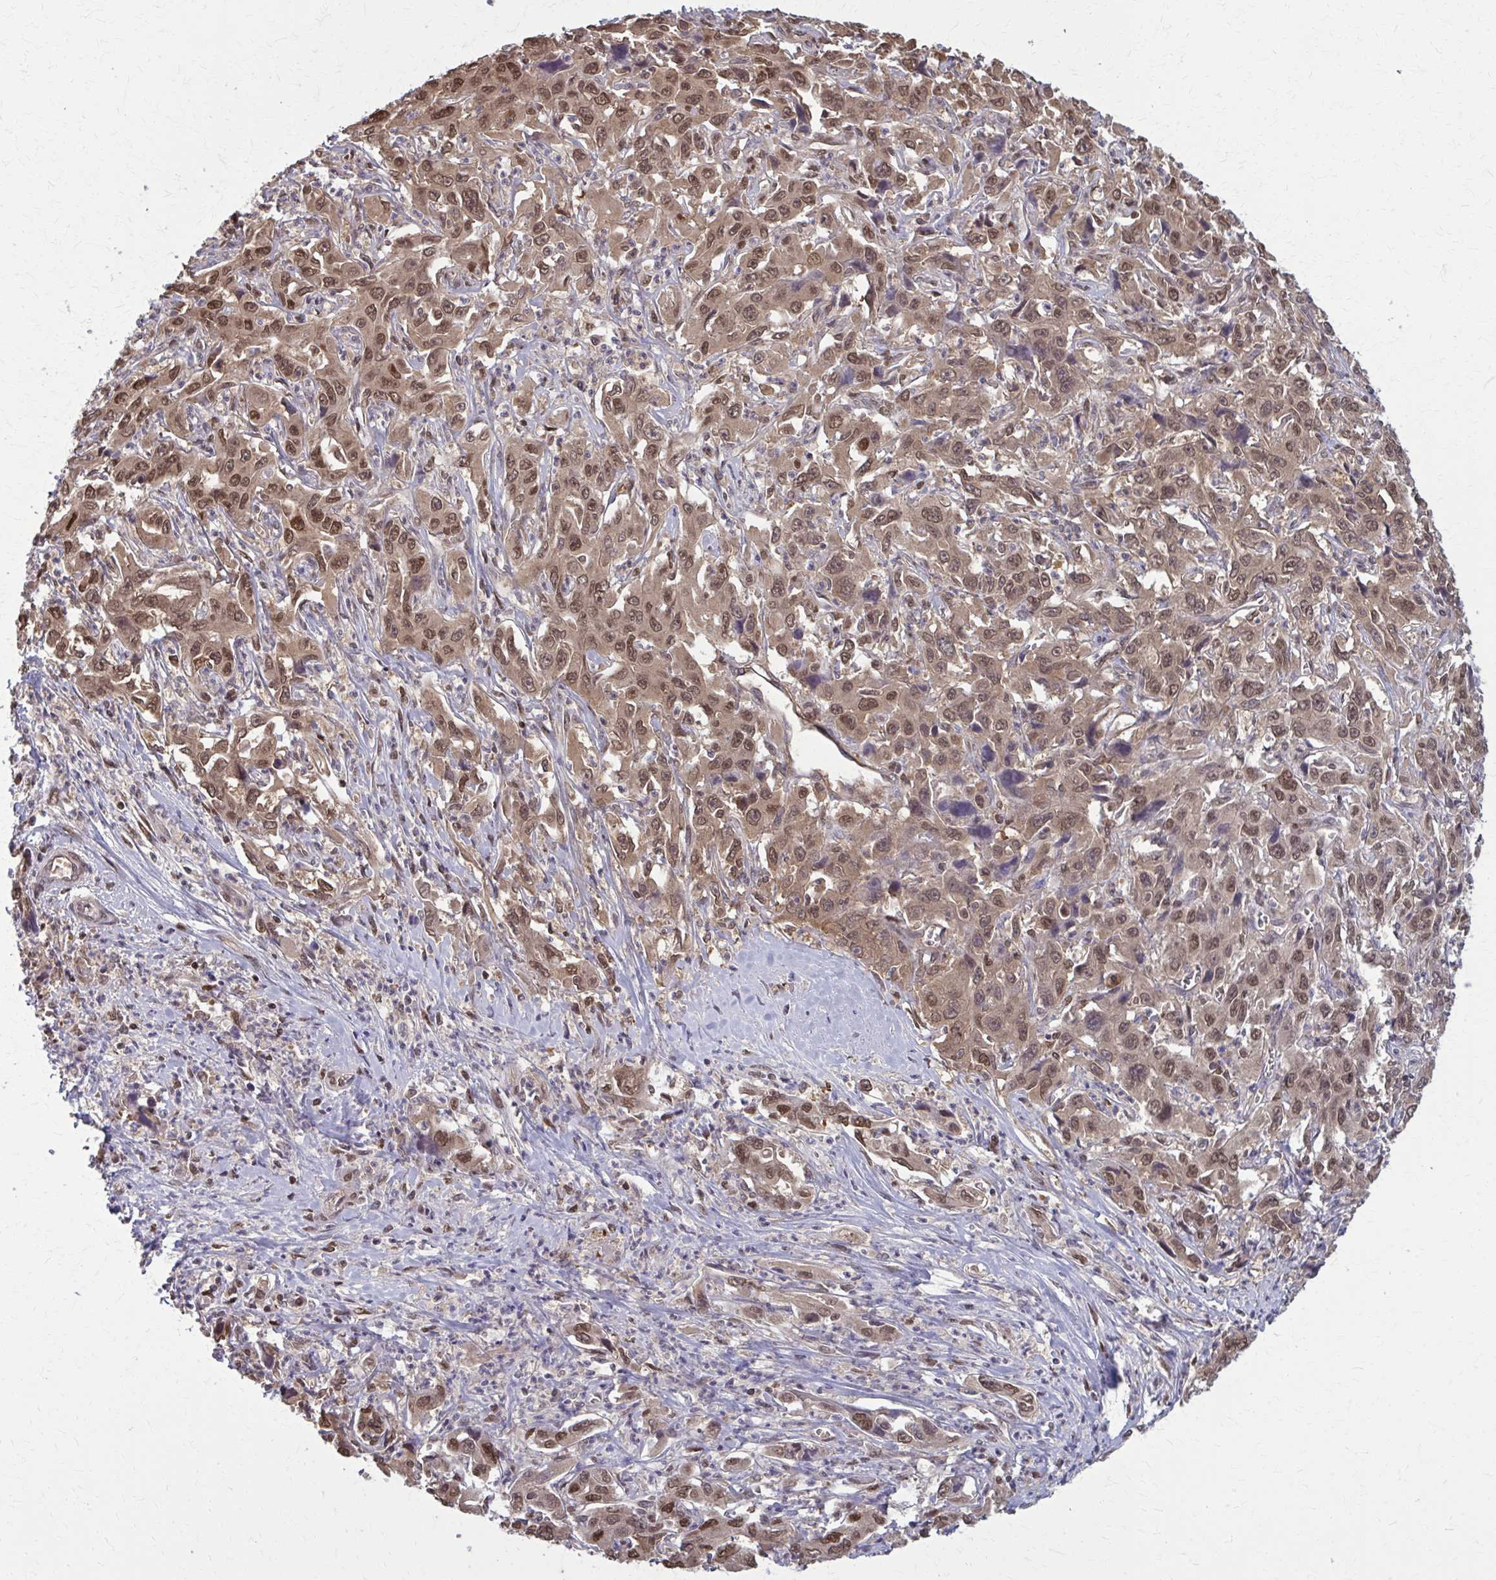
{"staining": {"intensity": "moderate", "quantity": ">75%", "location": "cytoplasmic/membranous,nuclear"}, "tissue": "liver cancer", "cell_type": "Tumor cells", "image_type": "cancer", "snomed": [{"axis": "morphology", "description": "Carcinoma, Hepatocellular, NOS"}, {"axis": "topography", "description": "Liver"}], "caption": "High-magnification brightfield microscopy of liver cancer stained with DAB (3,3'-diaminobenzidine) (brown) and counterstained with hematoxylin (blue). tumor cells exhibit moderate cytoplasmic/membranous and nuclear staining is seen in approximately>75% of cells.", "gene": "MDH1", "patient": {"sex": "male", "age": 63}}